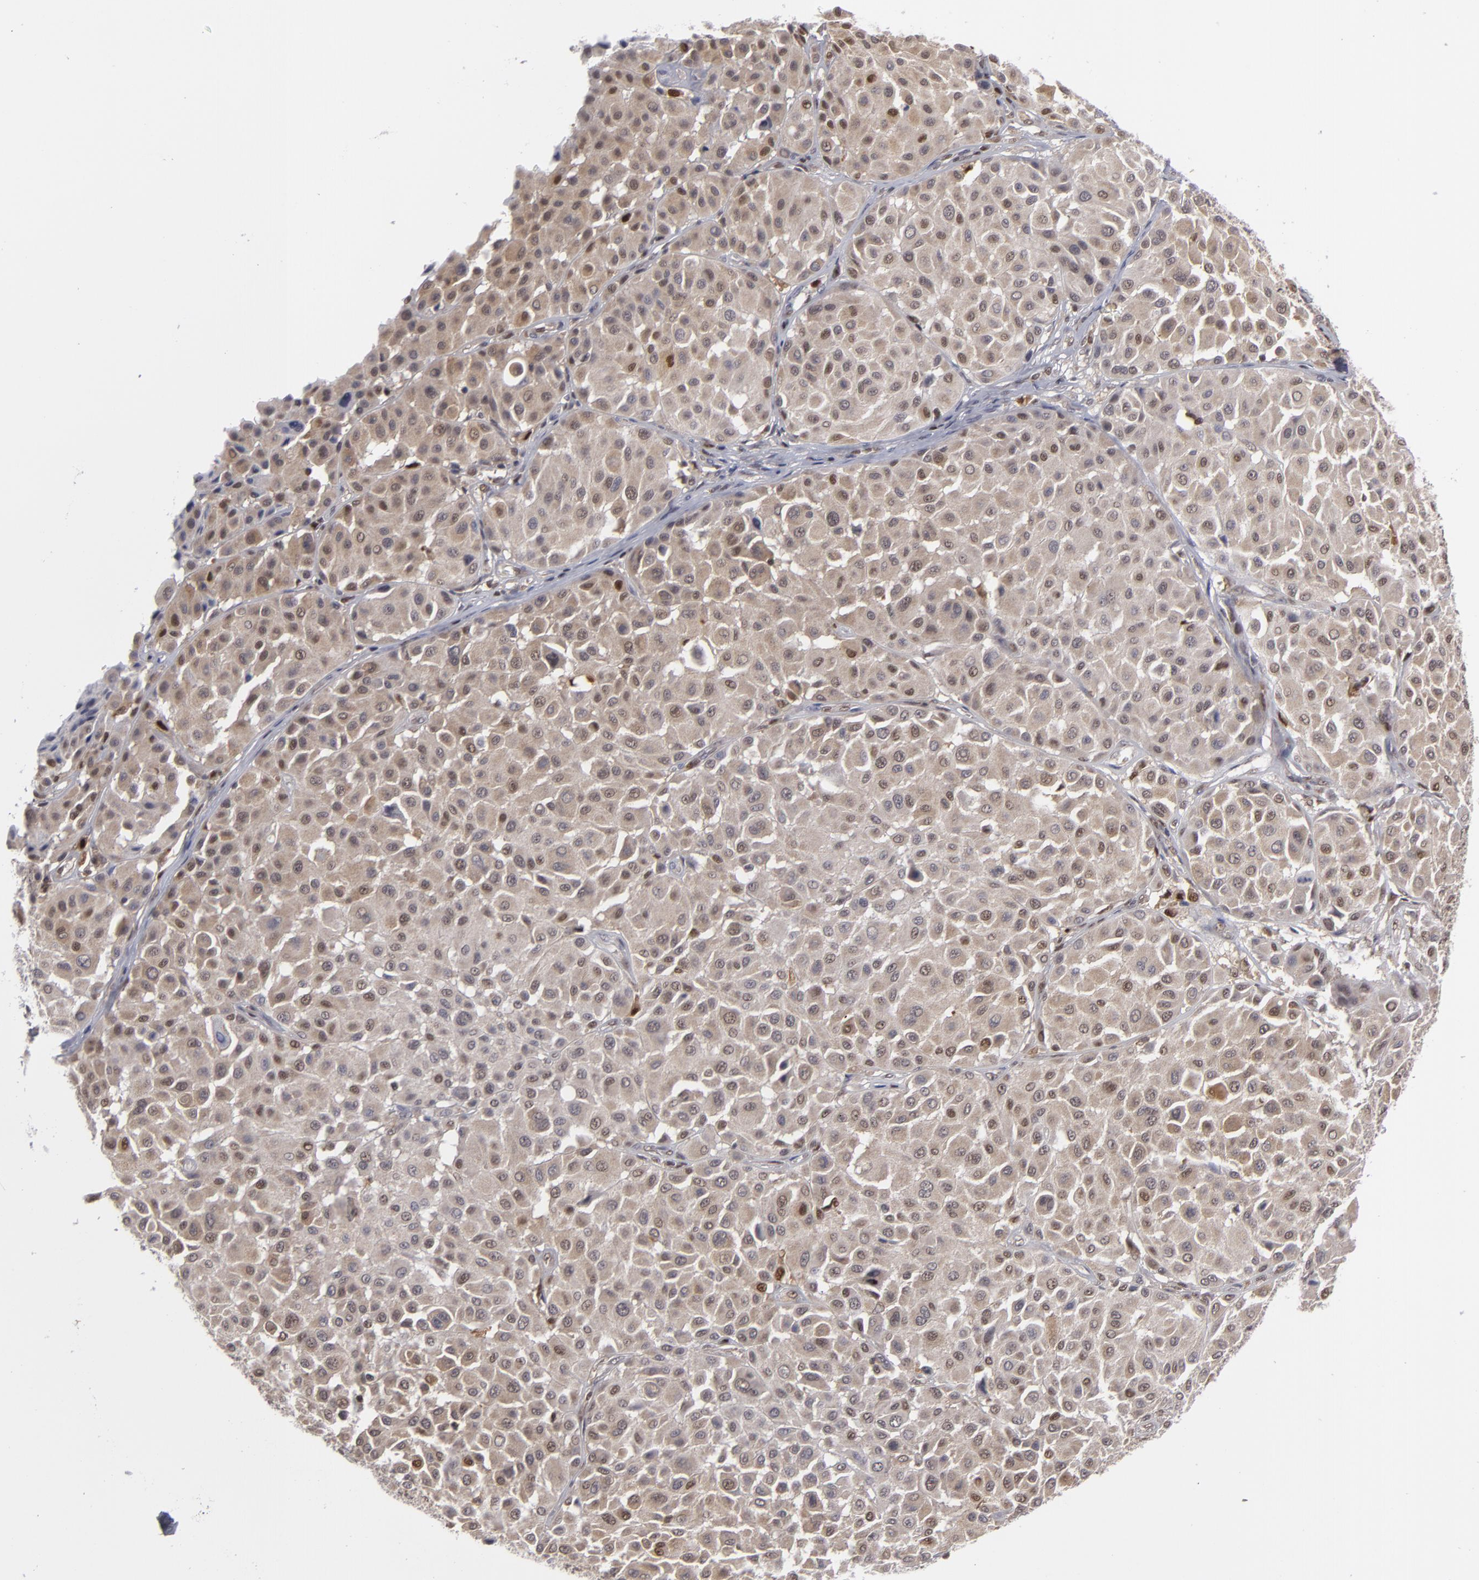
{"staining": {"intensity": "moderate", "quantity": "25%-75%", "location": "cytoplasmic/membranous,nuclear"}, "tissue": "melanoma", "cell_type": "Tumor cells", "image_type": "cancer", "snomed": [{"axis": "morphology", "description": "Malignant melanoma, Metastatic site"}, {"axis": "topography", "description": "Soft tissue"}], "caption": "A medium amount of moderate cytoplasmic/membranous and nuclear positivity is seen in about 25%-75% of tumor cells in malignant melanoma (metastatic site) tissue.", "gene": "GSR", "patient": {"sex": "male", "age": 41}}